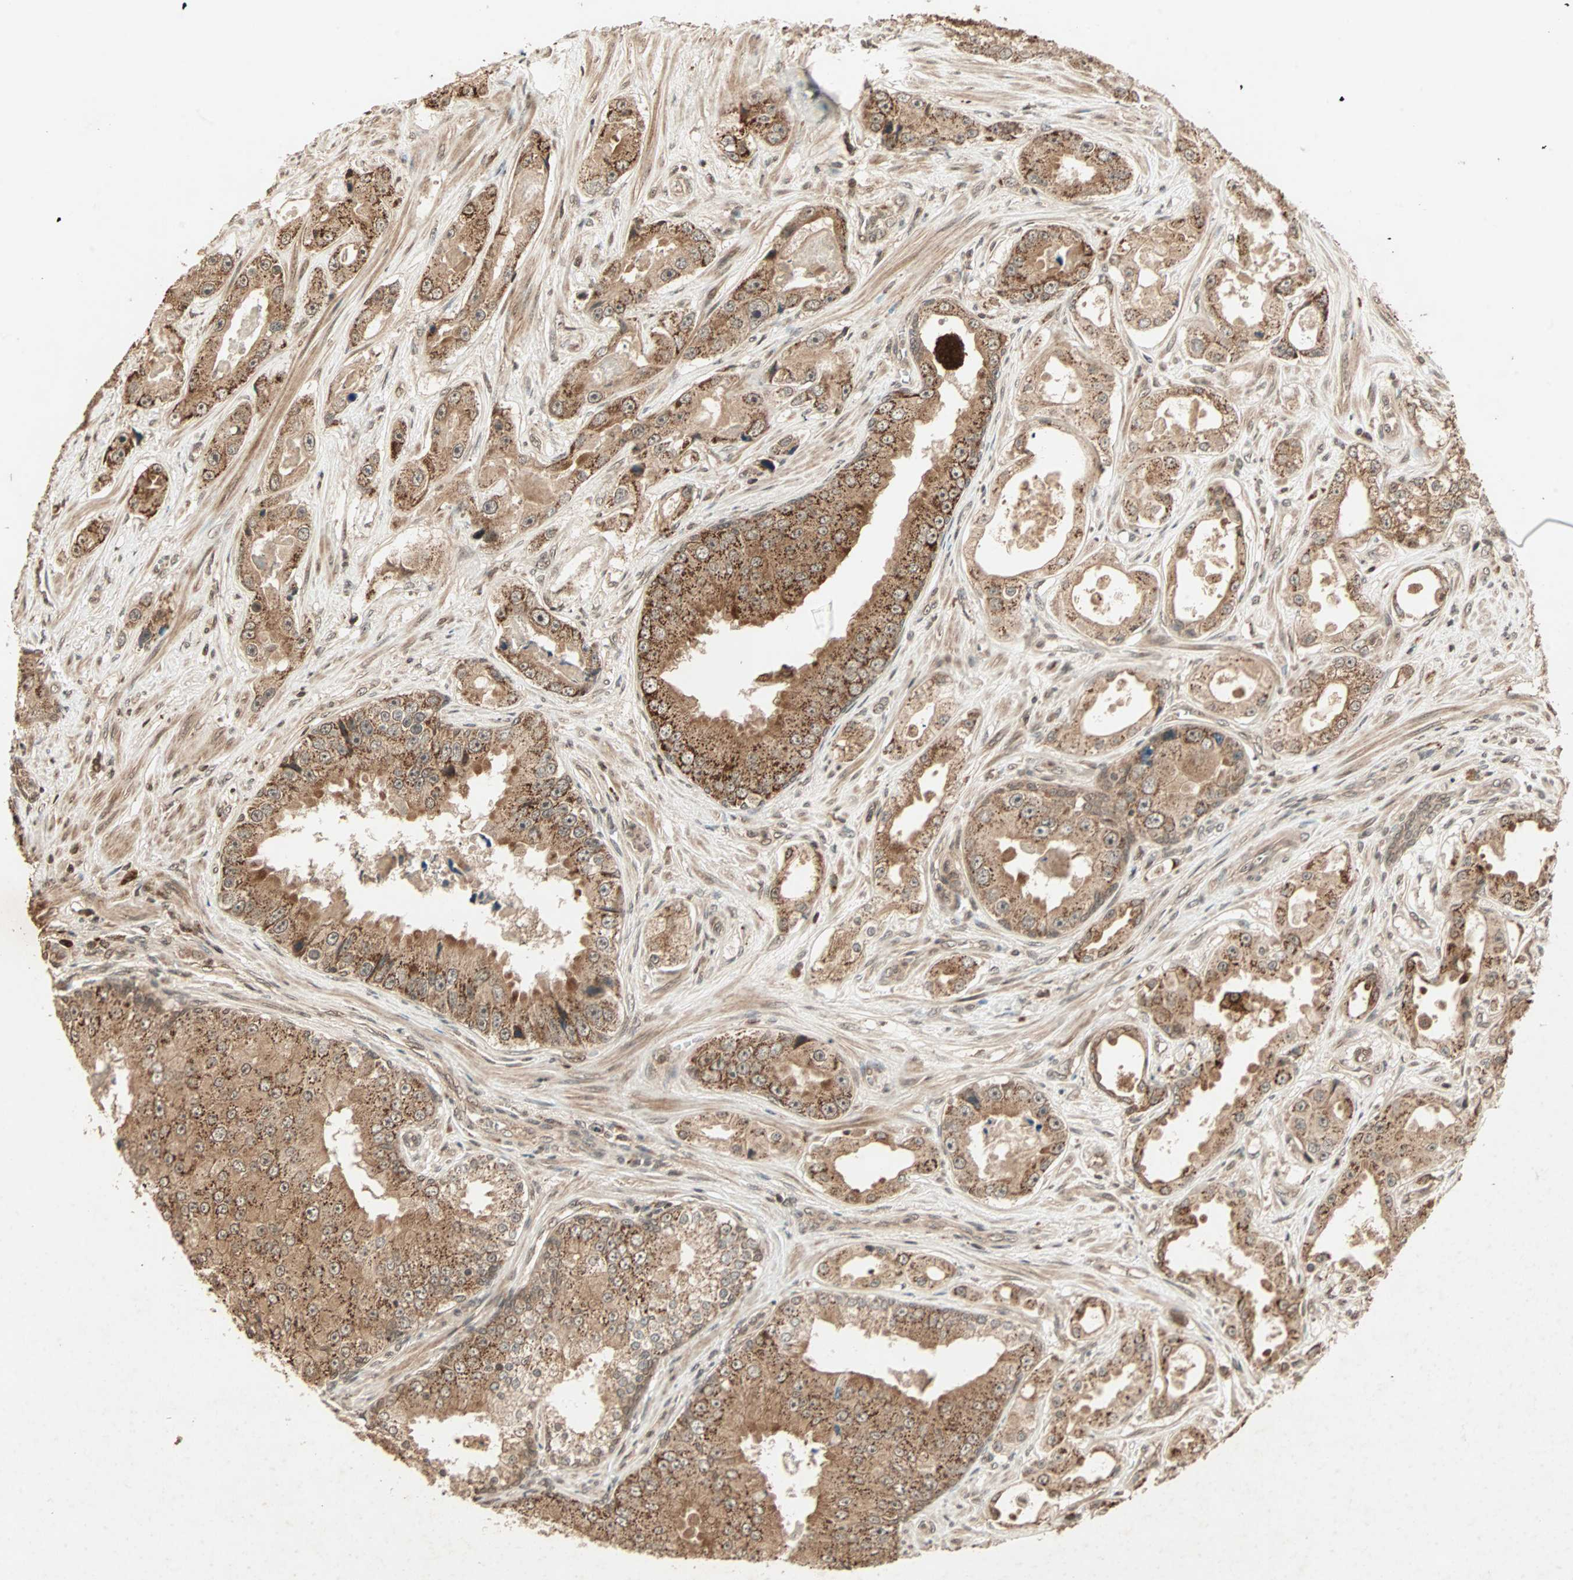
{"staining": {"intensity": "strong", "quantity": ">75%", "location": "cytoplasmic/membranous"}, "tissue": "prostate cancer", "cell_type": "Tumor cells", "image_type": "cancer", "snomed": [{"axis": "morphology", "description": "Adenocarcinoma, High grade"}, {"axis": "topography", "description": "Prostate"}], "caption": "There is high levels of strong cytoplasmic/membranous staining in tumor cells of prostate high-grade adenocarcinoma, as demonstrated by immunohistochemical staining (brown color).", "gene": "RFFL", "patient": {"sex": "male", "age": 73}}